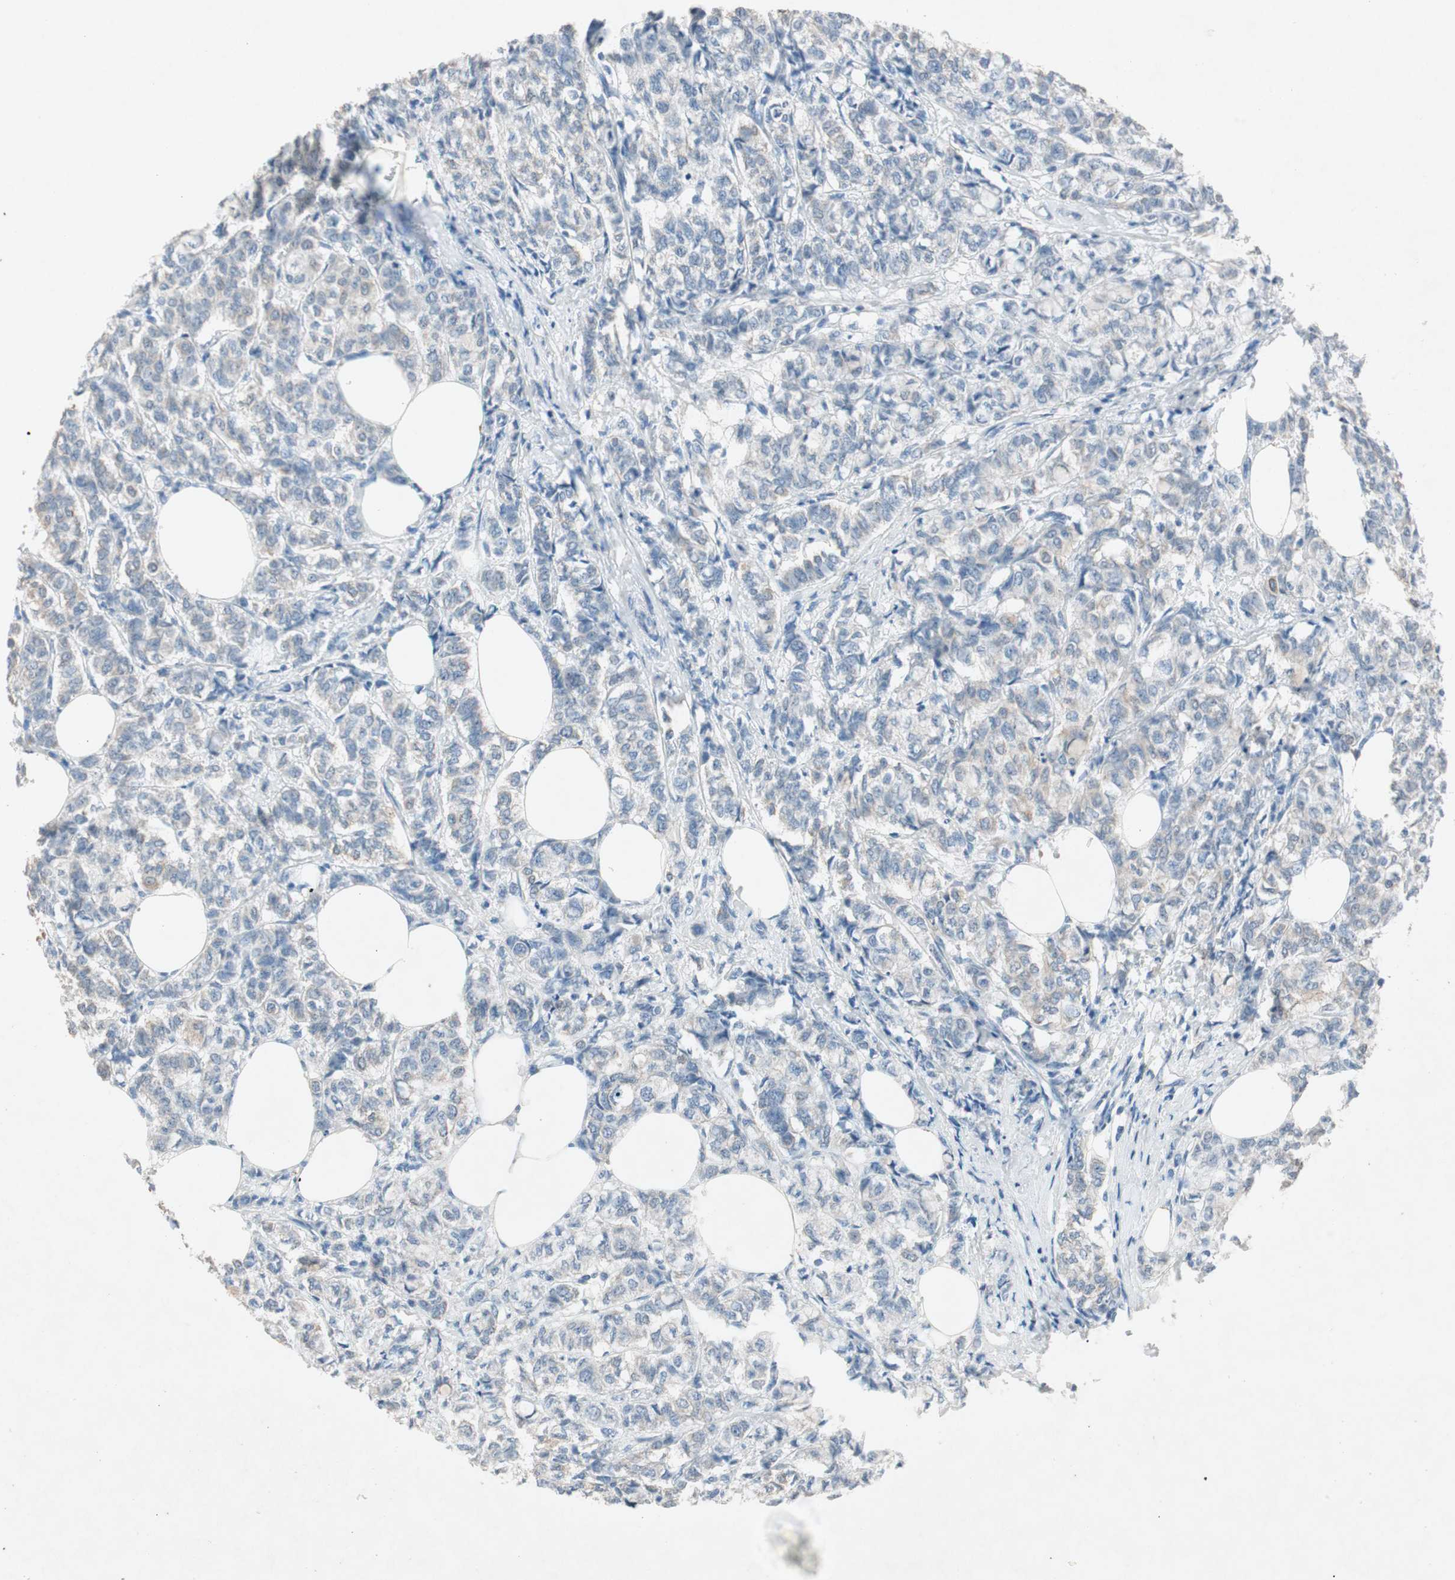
{"staining": {"intensity": "weak", "quantity": "25%-75%", "location": "cytoplasmic/membranous"}, "tissue": "breast cancer", "cell_type": "Tumor cells", "image_type": "cancer", "snomed": [{"axis": "morphology", "description": "Lobular carcinoma"}, {"axis": "topography", "description": "Breast"}], "caption": "Human breast cancer stained for a protein (brown) shows weak cytoplasmic/membranous positive staining in approximately 25%-75% of tumor cells.", "gene": "KHK", "patient": {"sex": "female", "age": 60}}